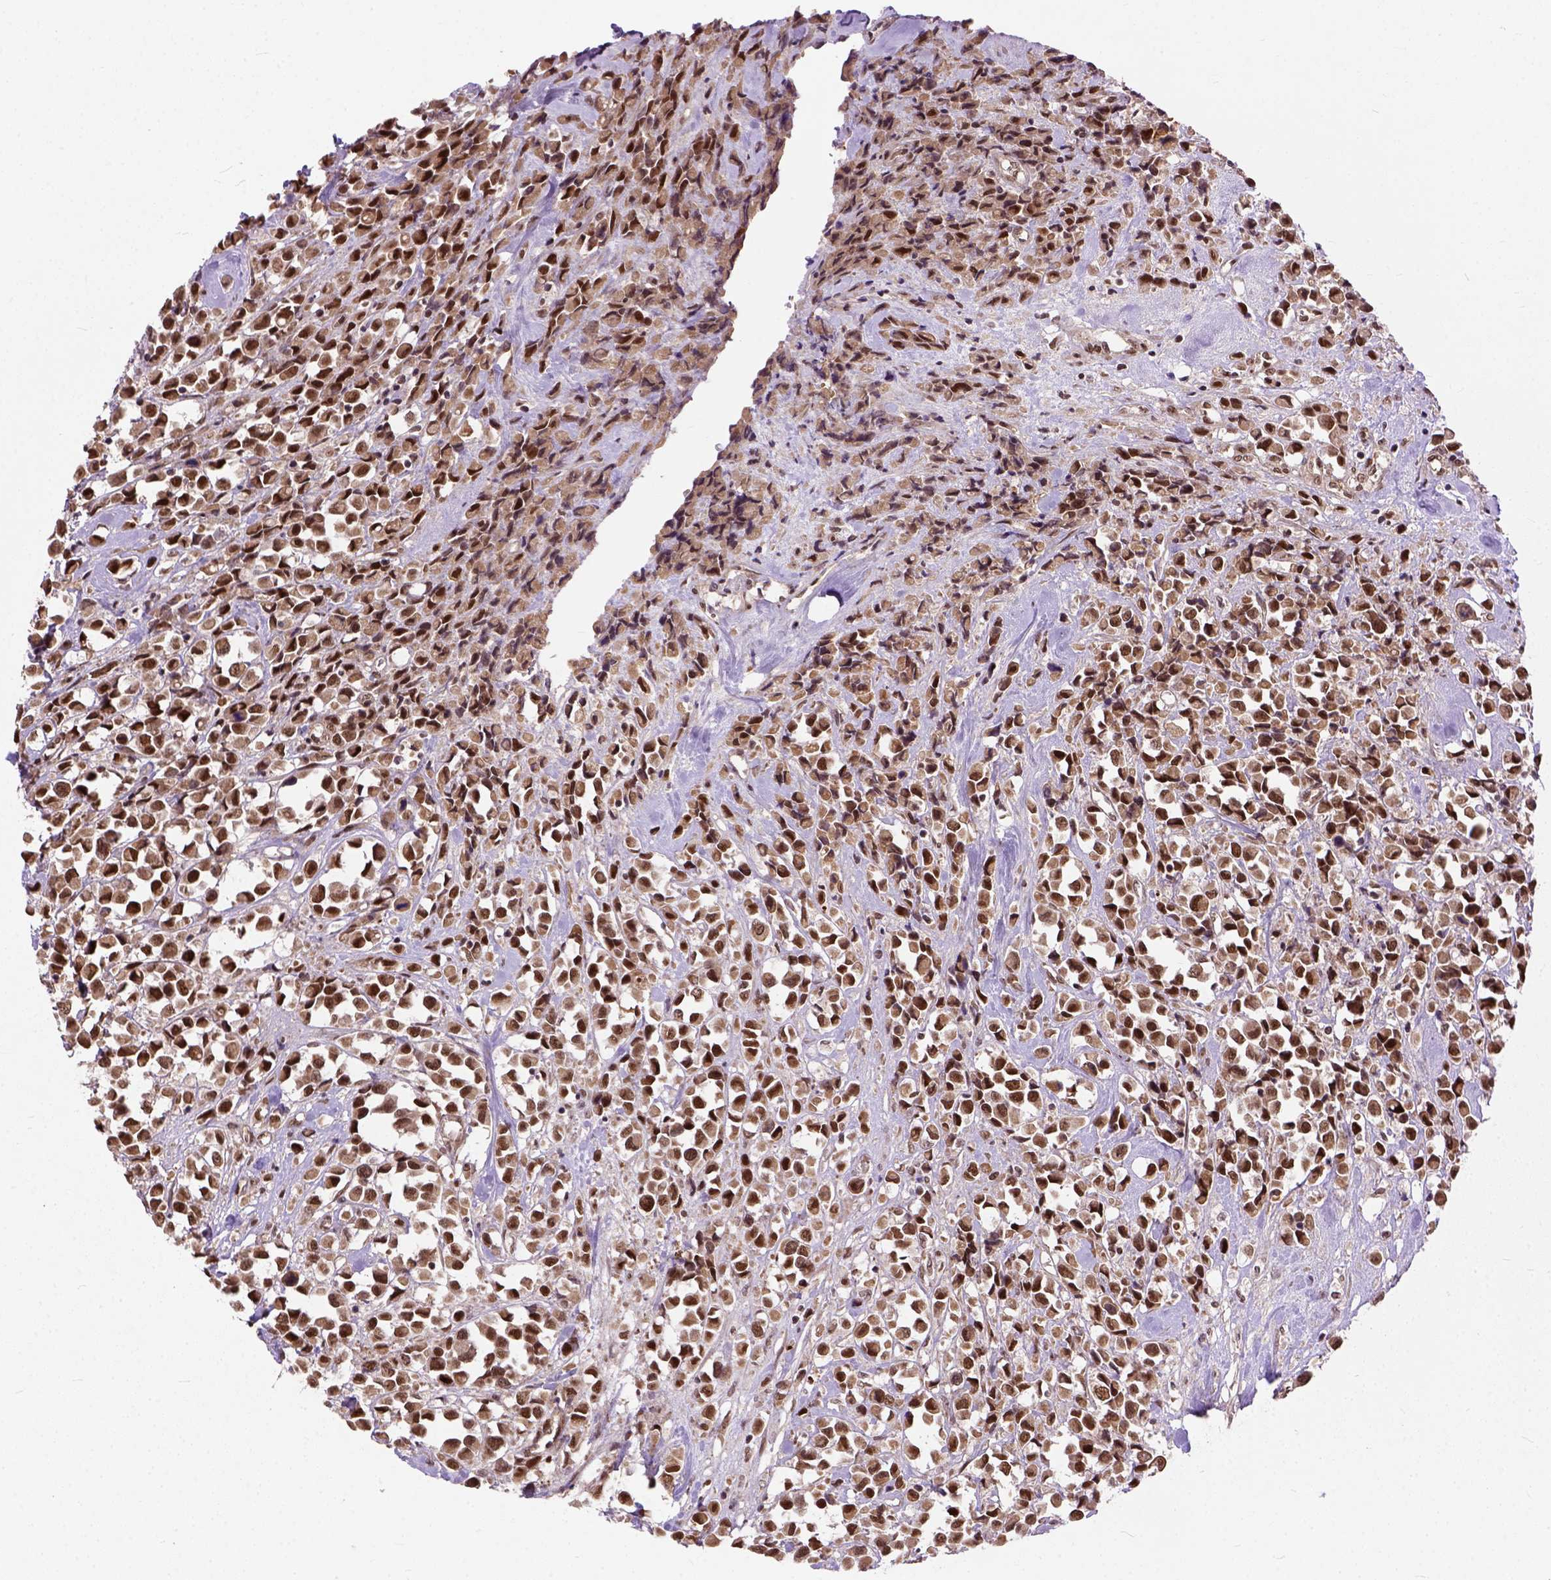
{"staining": {"intensity": "strong", "quantity": ">75%", "location": "nuclear"}, "tissue": "breast cancer", "cell_type": "Tumor cells", "image_type": "cancer", "snomed": [{"axis": "morphology", "description": "Duct carcinoma"}, {"axis": "topography", "description": "Breast"}], "caption": "Strong nuclear staining is appreciated in approximately >75% of tumor cells in infiltrating ductal carcinoma (breast).", "gene": "ZNF630", "patient": {"sex": "female", "age": 61}}